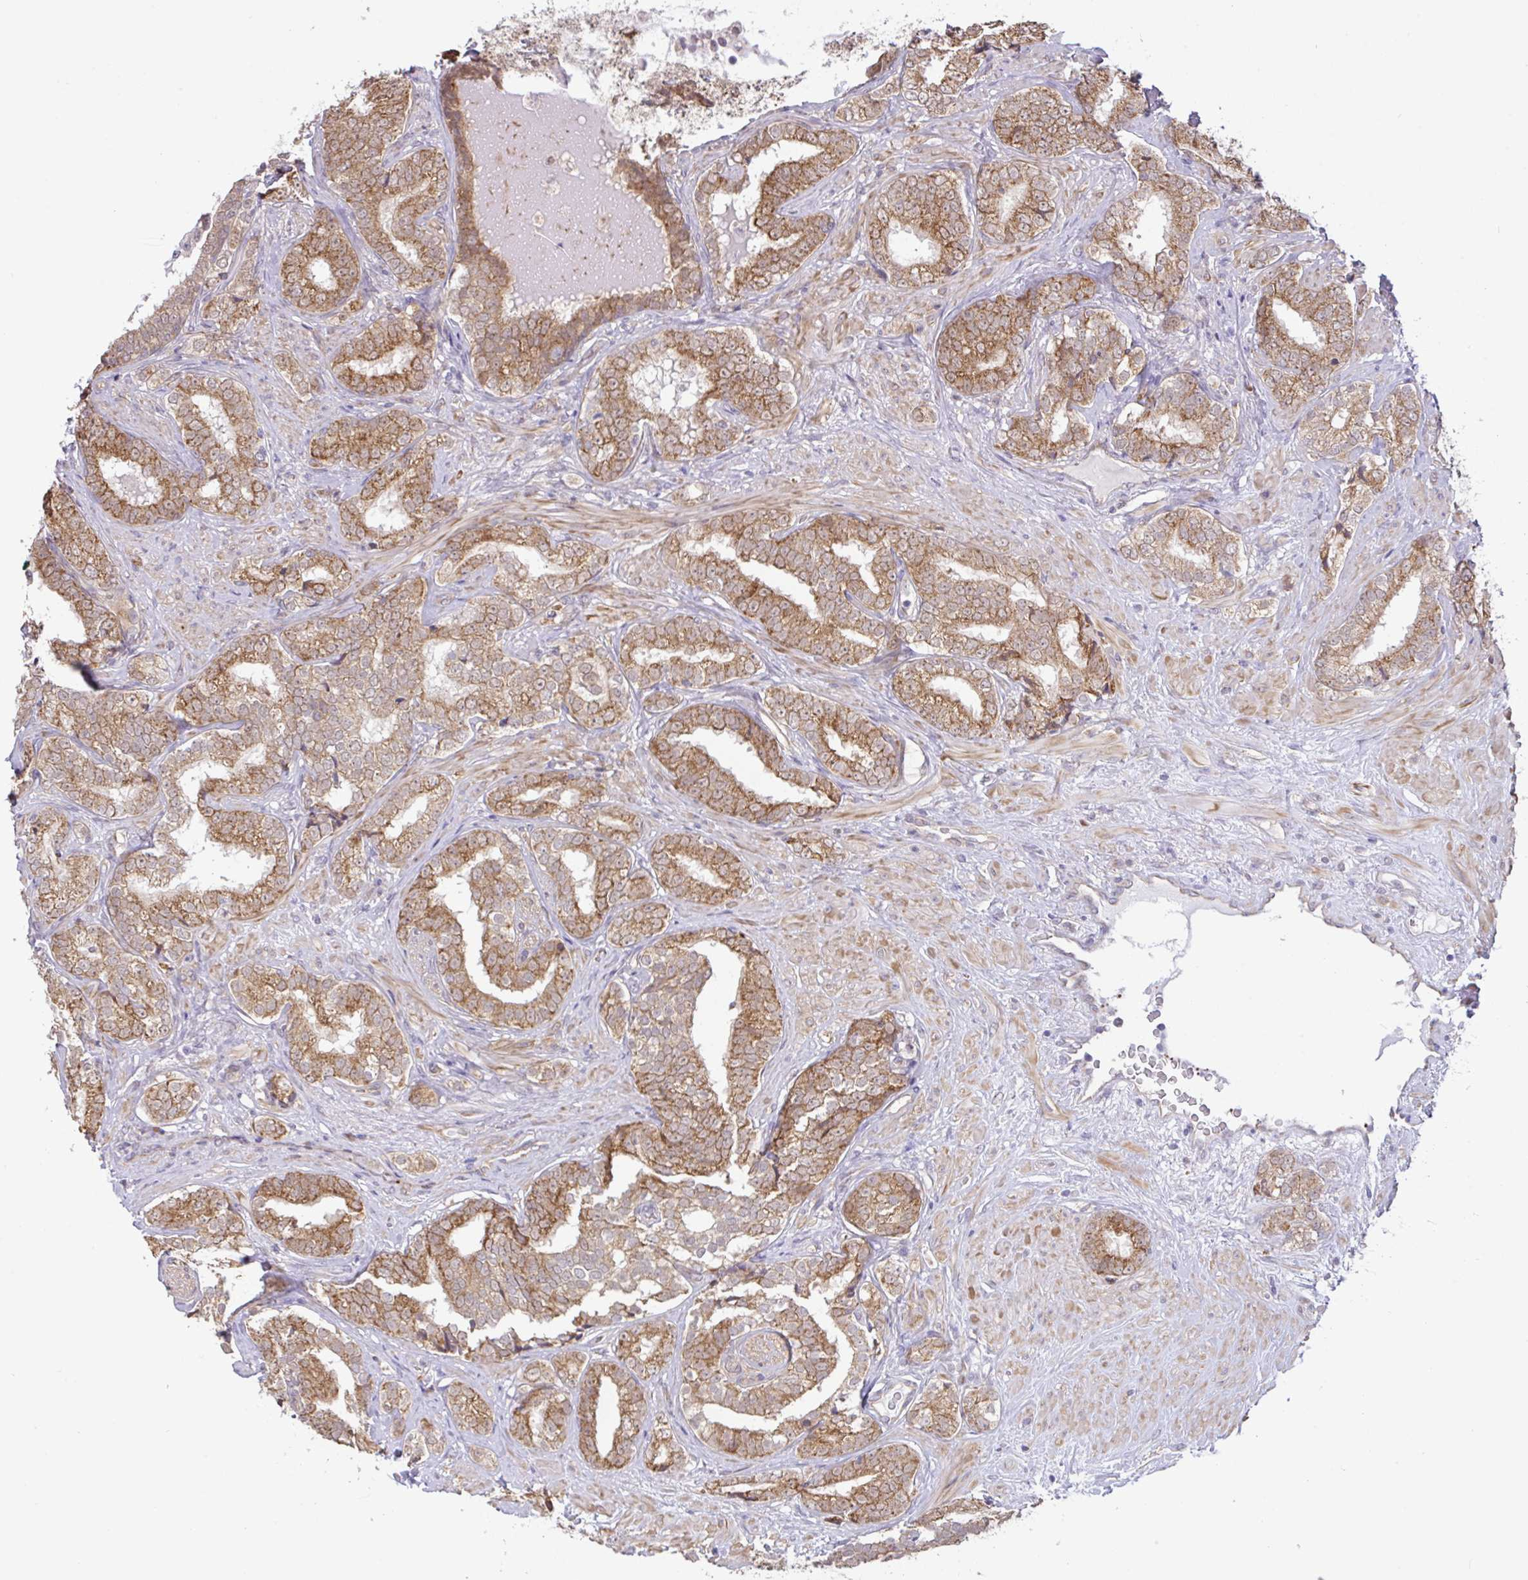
{"staining": {"intensity": "moderate", "quantity": ">75%", "location": "cytoplasmic/membranous"}, "tissue": "prostate cancer", "cell_type": "Tumor cells", "image_type": "cancer", "snomed": [{"axis": "morphology", "description": "Adenocarcinoma, High grade"}, {"axis": "topography", "description": "Prostate"}], "caption": "The micrograph displays immunohistochemical staining of prostate adenocarcinoma (high-grade). There is moderate cytoplasmic/membranous positivity is seen in approximately >75% of tumor cells.", "gene": "DLEU7", "patient": {"sex": "male", "age": 72}}